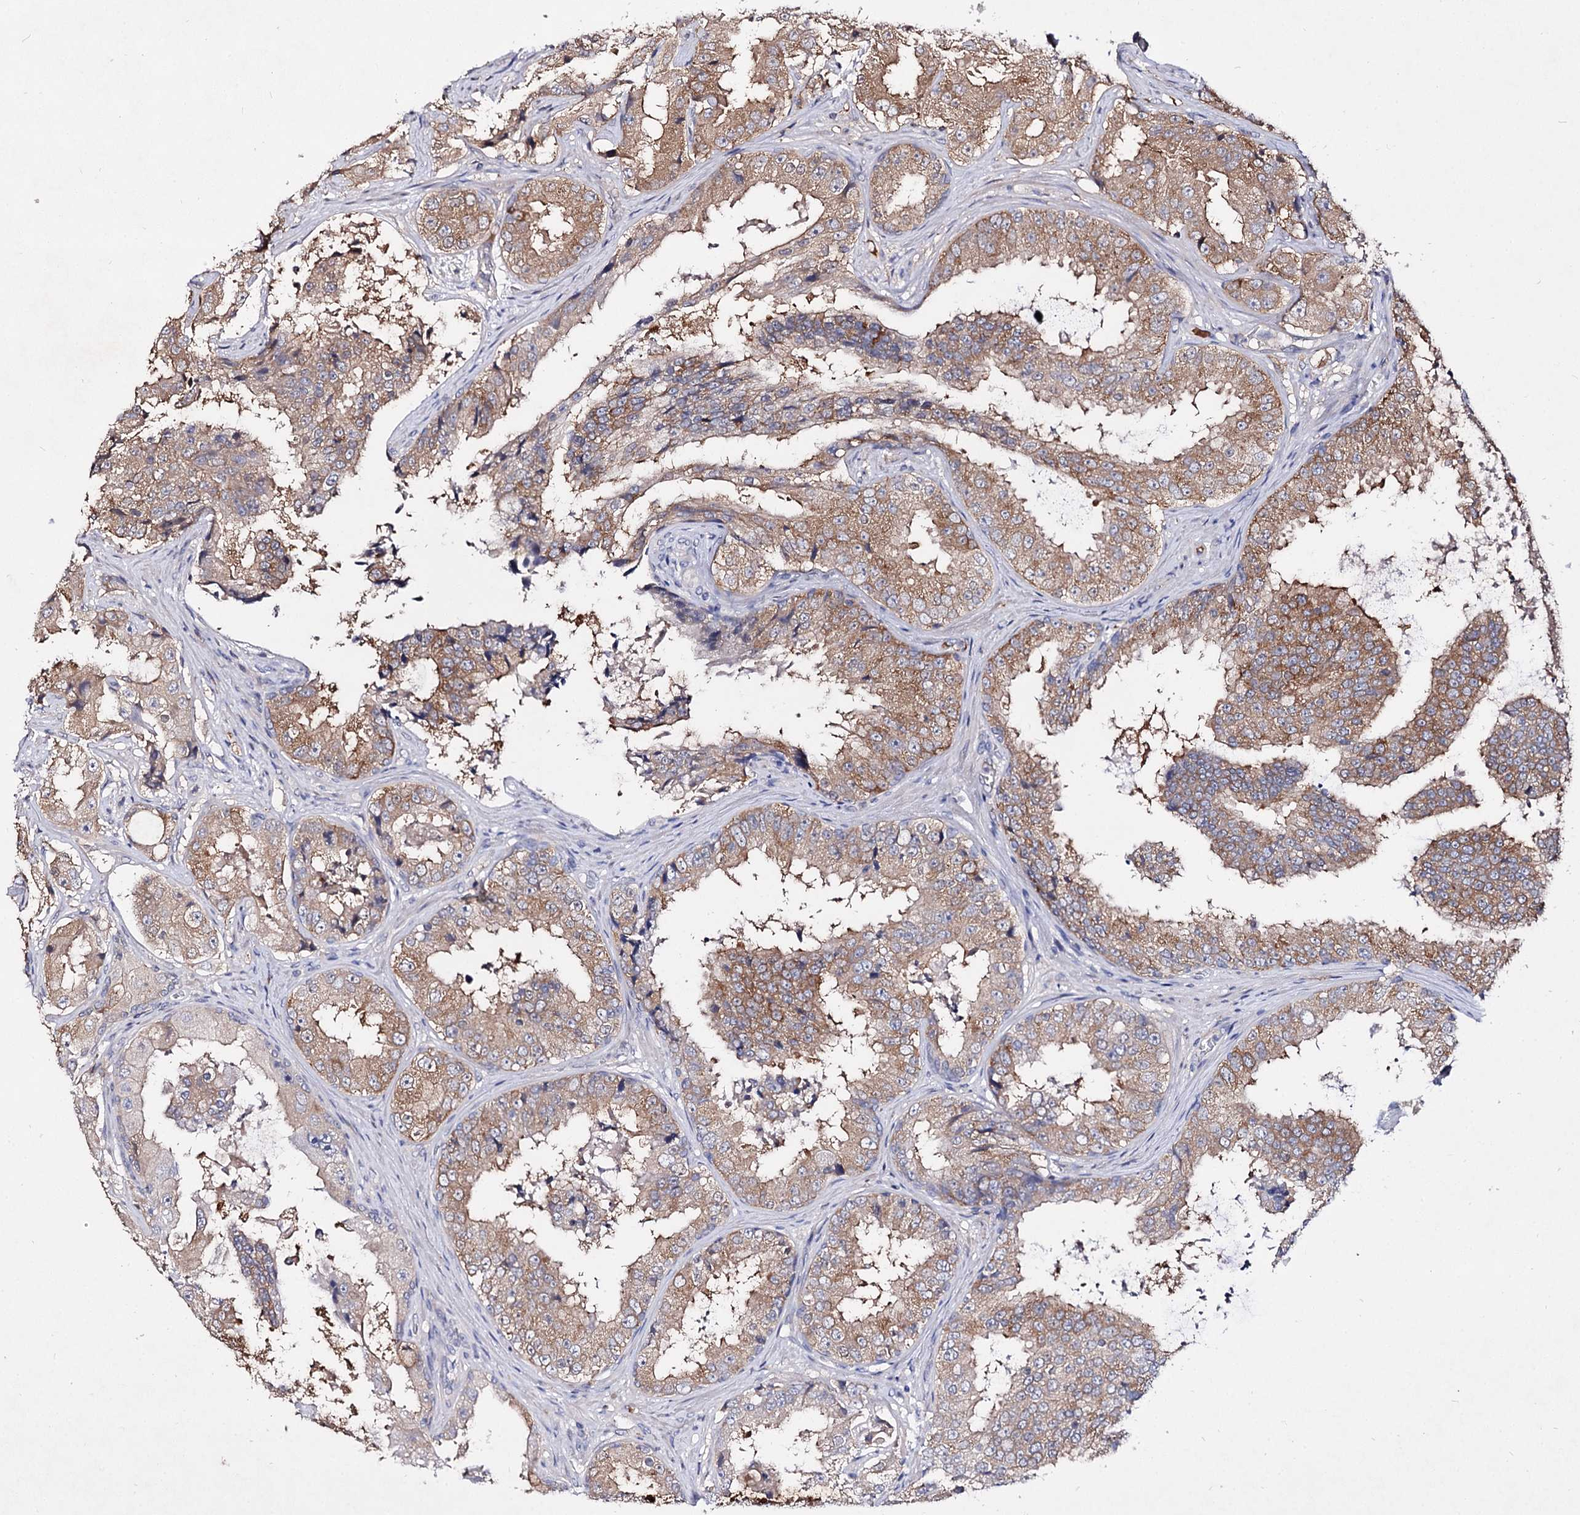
{"staining": {"intensity": "moderate", "quantity": "25%-75%", "location": "cytoplasmic/membranous"}, "tissue": "prostate cancer", "cell_type": "Tumor cells", "image_type": "cancer", "snomed": [{"axis": "morphology", "description": "Adenocarcinoma, High grade"}, {"axis": "topography", "description": "Prostate"}], "caption": "Moderate cytoplasmic/membranous staining for a protein is present in about 25%-75% of tumor cells of prostate cancer (high-grade adenocarcinoma) using immunohistochemistry (IHC).", "gene": "ARFIP2", "patient": {"sex": "male", "age": 73}}